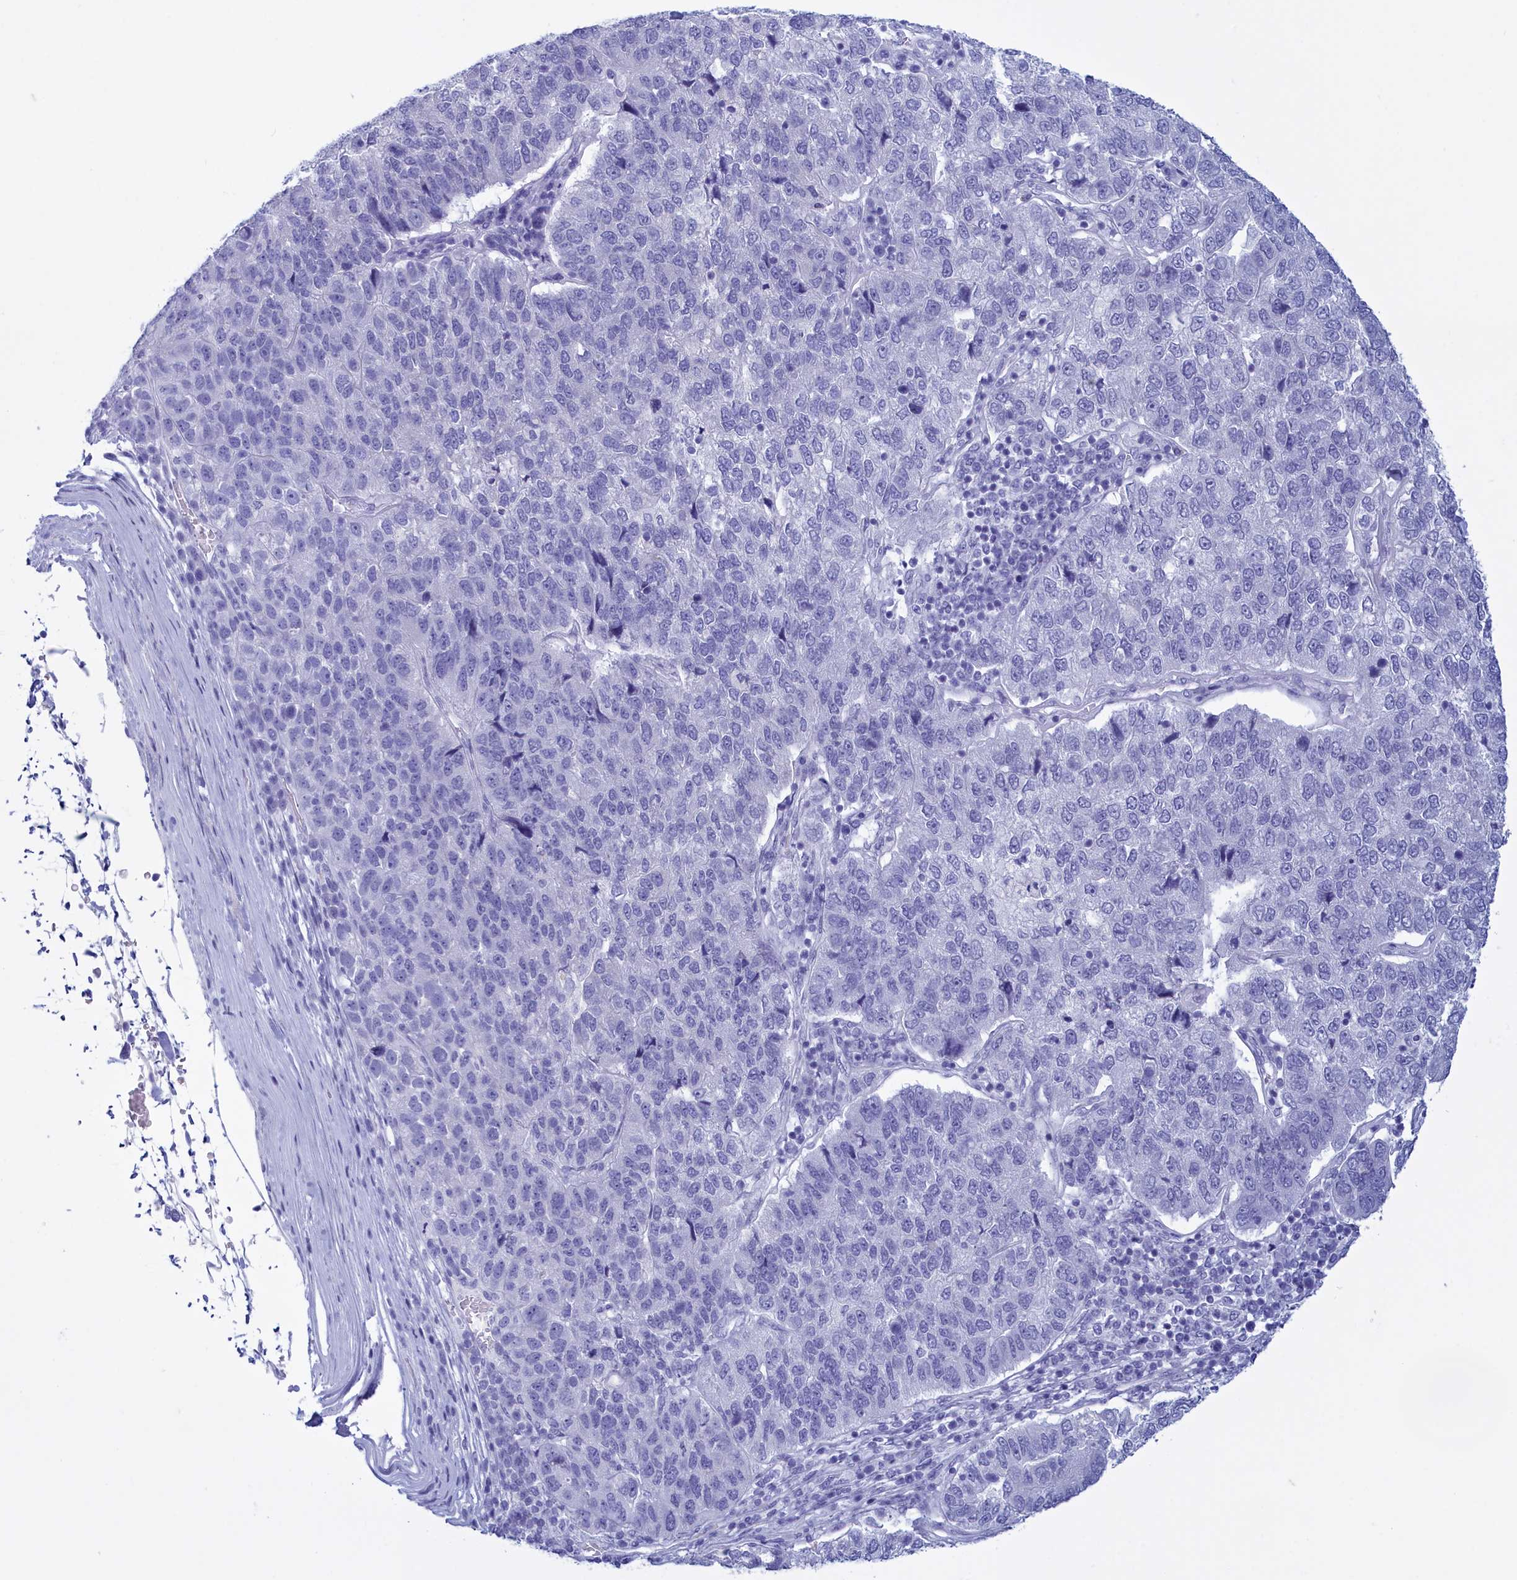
{"staining": {"intensity": "negative", "quantity": "none", "location": "none"}, "tissue": "pancreatic cancer", "cell_type": "Tumor cells", "image_type": "cancer", "snomed": [{"axis": "morphology", "description": "Adenocarcinoma, NOS"}, {"axis": "topography", "description": "Pancreas"}], "caption": "DAB (3,3'-diaminobenzidine) immunohistochemical staining of human pancreatic cancer (adenocarcinoma) shows no significant positivity in tumor cells. (Stains: DAB immunohistochemistry with hematoxylin counter stain, Microscopy: brightfield microscopy at high magnification).", "gene": "TMEM97", "patient": {"sex": "female", "age": 61}}